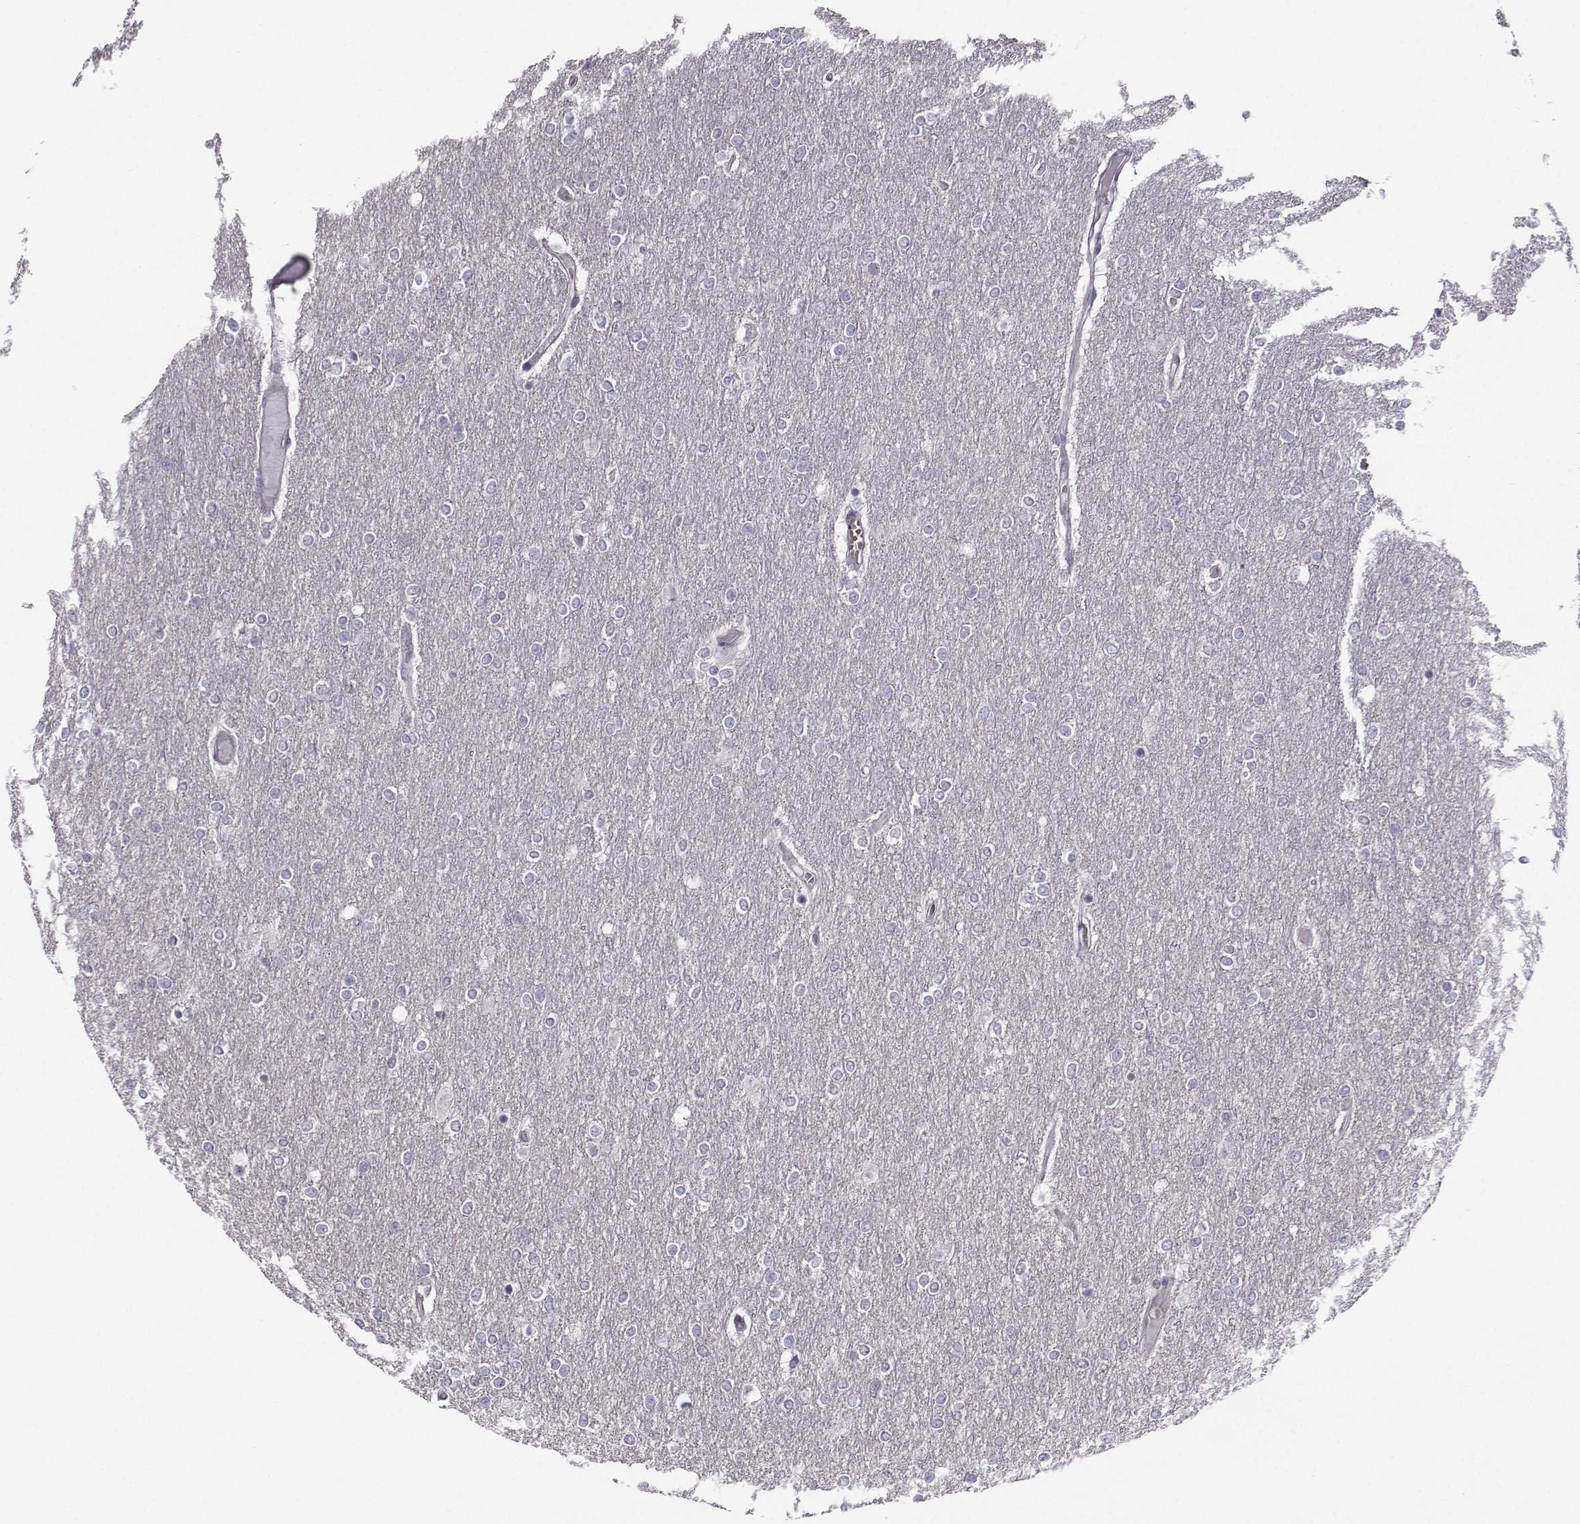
{"staining": {"intensity": "negative", "quantity": "none", "location": "none"}, "tissue": "glioma", "cell_type": "Tumor cells", "image_type": "cancer", "snomed": [{"axis": "morphology", "description": "Glioma, malignant, High grade"}, {"axis": "topography", "description": "Brain"}], "caption": "Glioma was stained to show a protein in brown. There is no significant positivity in tumor cells.", "gene": "PGK1", "patient": {"sex": "female", "age": 61}}